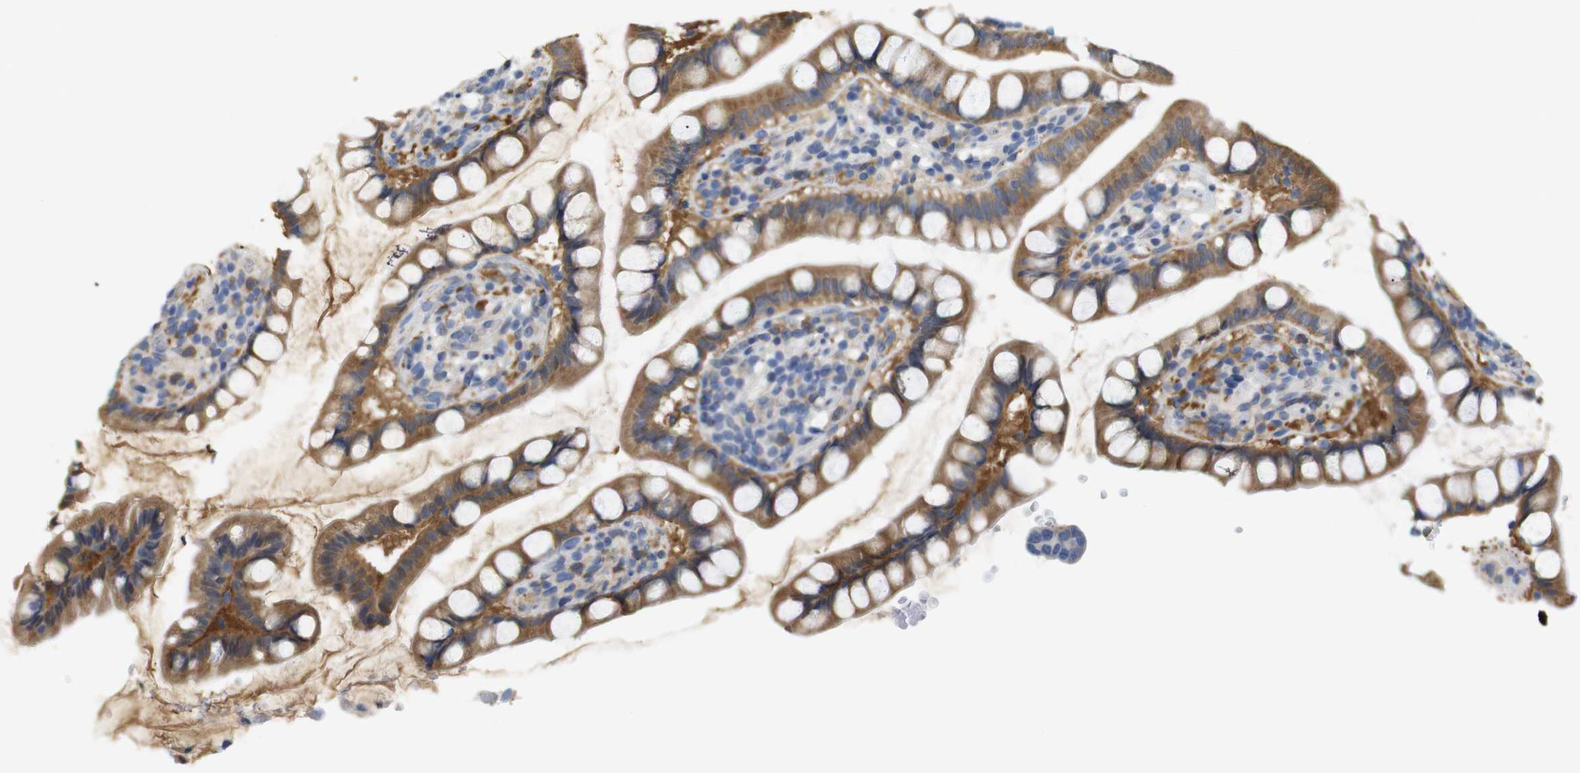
{"staining": {"intensity": "moderate", "quantity": ">75%", "location": "cytoplasmic/membranous"}, "tissue": "small intestine", "cell_type": "Glandular cells", "image_type": "normal", "snomed": [{"axis": "morphology", "description": "Normal tissue, NOS"}, {"axis": "topography", "description": "Small intestine"}], "caption": "Protein analysis of benign small intestine displays moderate cytoplasmic/membranous staining in approximately >75% of glandular cells.", "gene": "NEBL", "patient": {"sex": "female", "age": 84}}